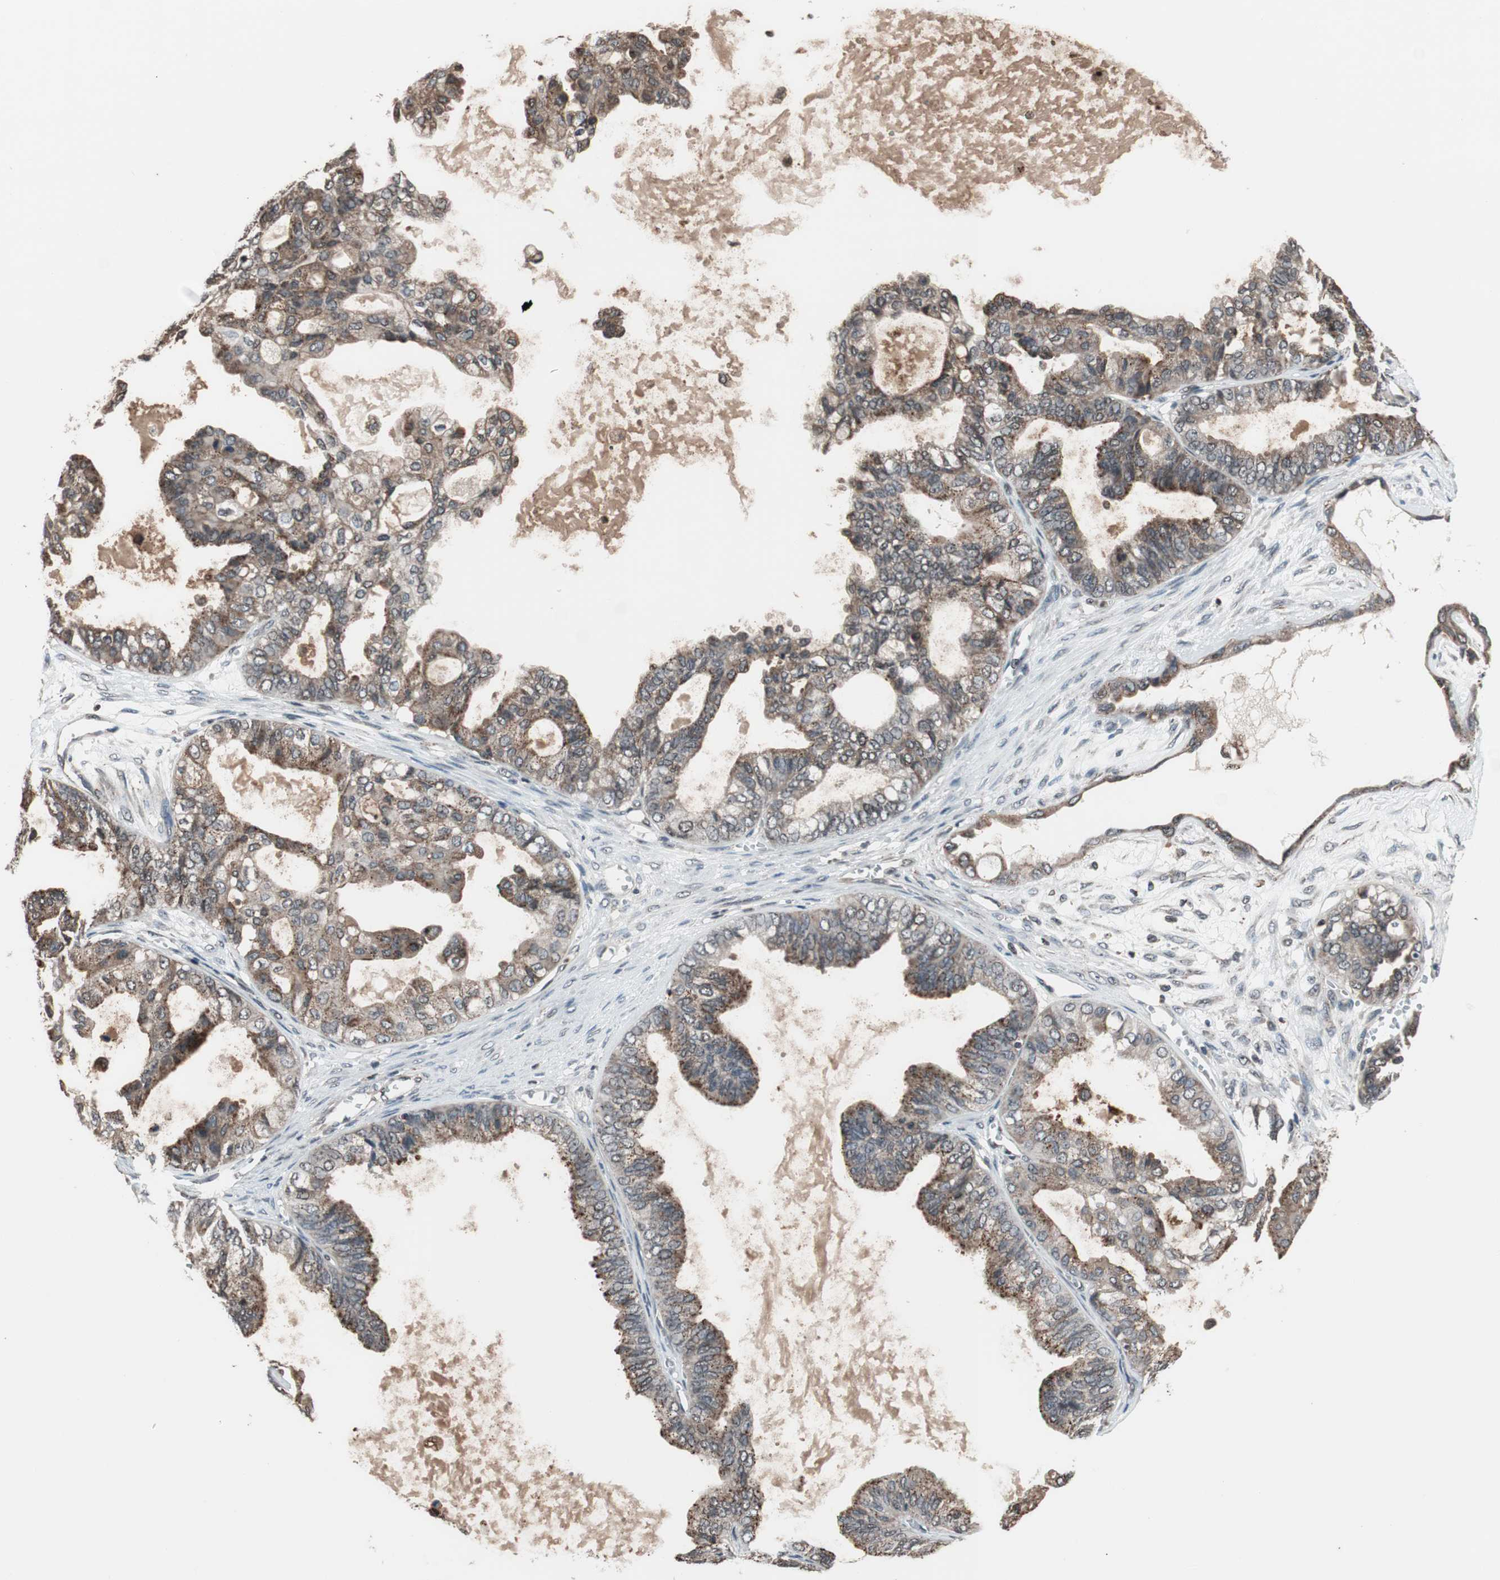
{"staining": {"intensity": "weak", "quantity": ">75%", "location": "cytoplasmic/membranous"}, "tissue": "ovarian cancer", "cell_type": "Tumor cells", "image_type": "cancer", "snomed": [{"axis": "morphology", "description": "Carcinoma, NOS"}, {"axis": "morphology", "description": "Carcinoma, endometroid"}, {"axis": "topography", "description": "Ovary"}], "caption": "Tumor cells demonstrate weak cytoplasmic/membranous staining in approximately >75% of cells in ovarian cancer (carcinoma).", "gene": "RFC1", "patient": {"sex": "female", "age": 50}}